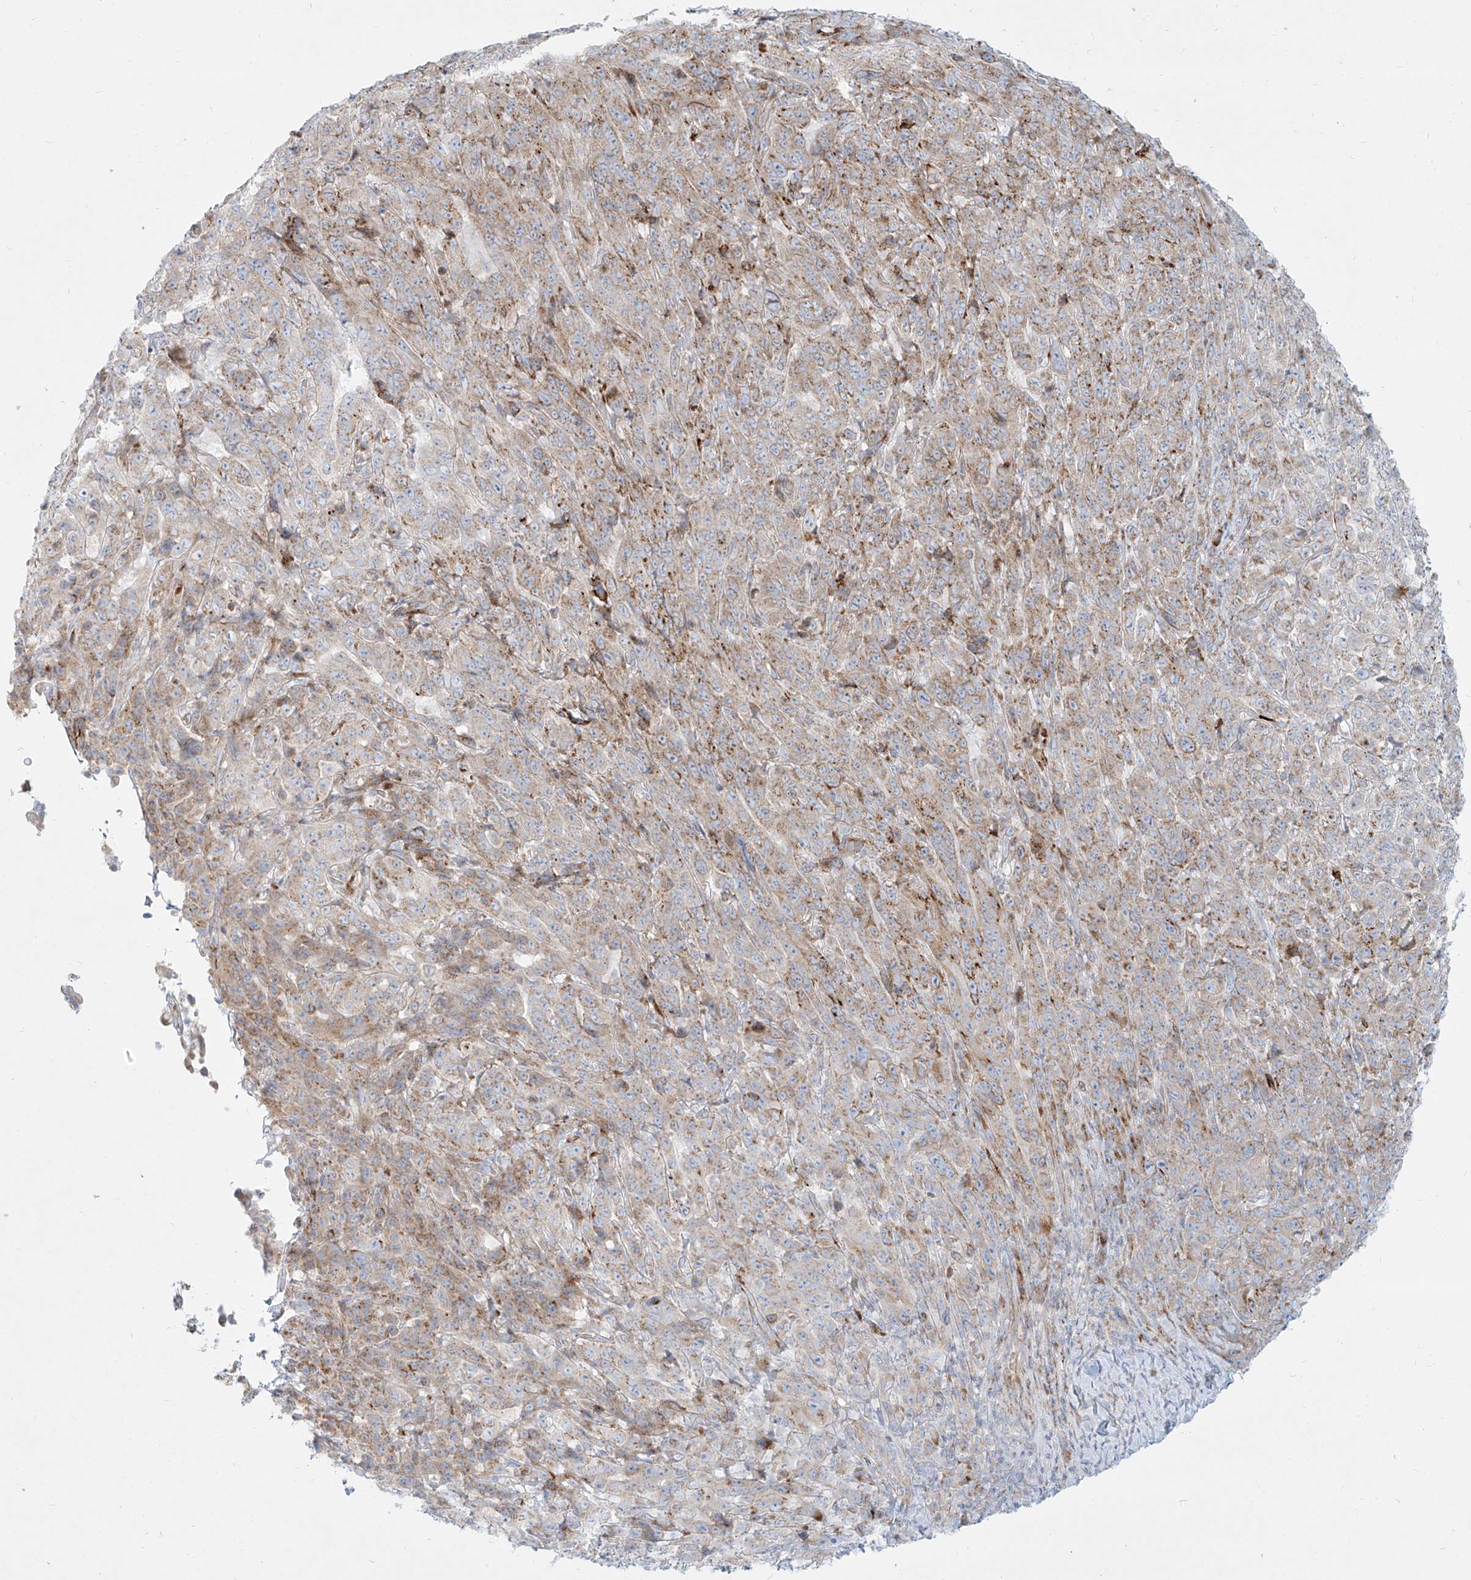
{"staining": {"intensity": "weak", "quantity": ">75%", "location": "cytoplasmic/membranous"}, "tissue": "pancreatic cancer", "cell_type": "Tumor cells", "image_type": "cancer", "snomed": [{"axis": "morphology", "description": "Adenocarcinoma, NOS"}, {"axis": "topography", "description": "Pancreas"}], "caption": "Approximately >75% of tumor cells in pancreatic cancer display weak cytoplasmic/membranous protein staining as visualized by brown immunohistochemical staining.", "gene": "MTX2", "patient": {"sex": "male", "age": 63}}